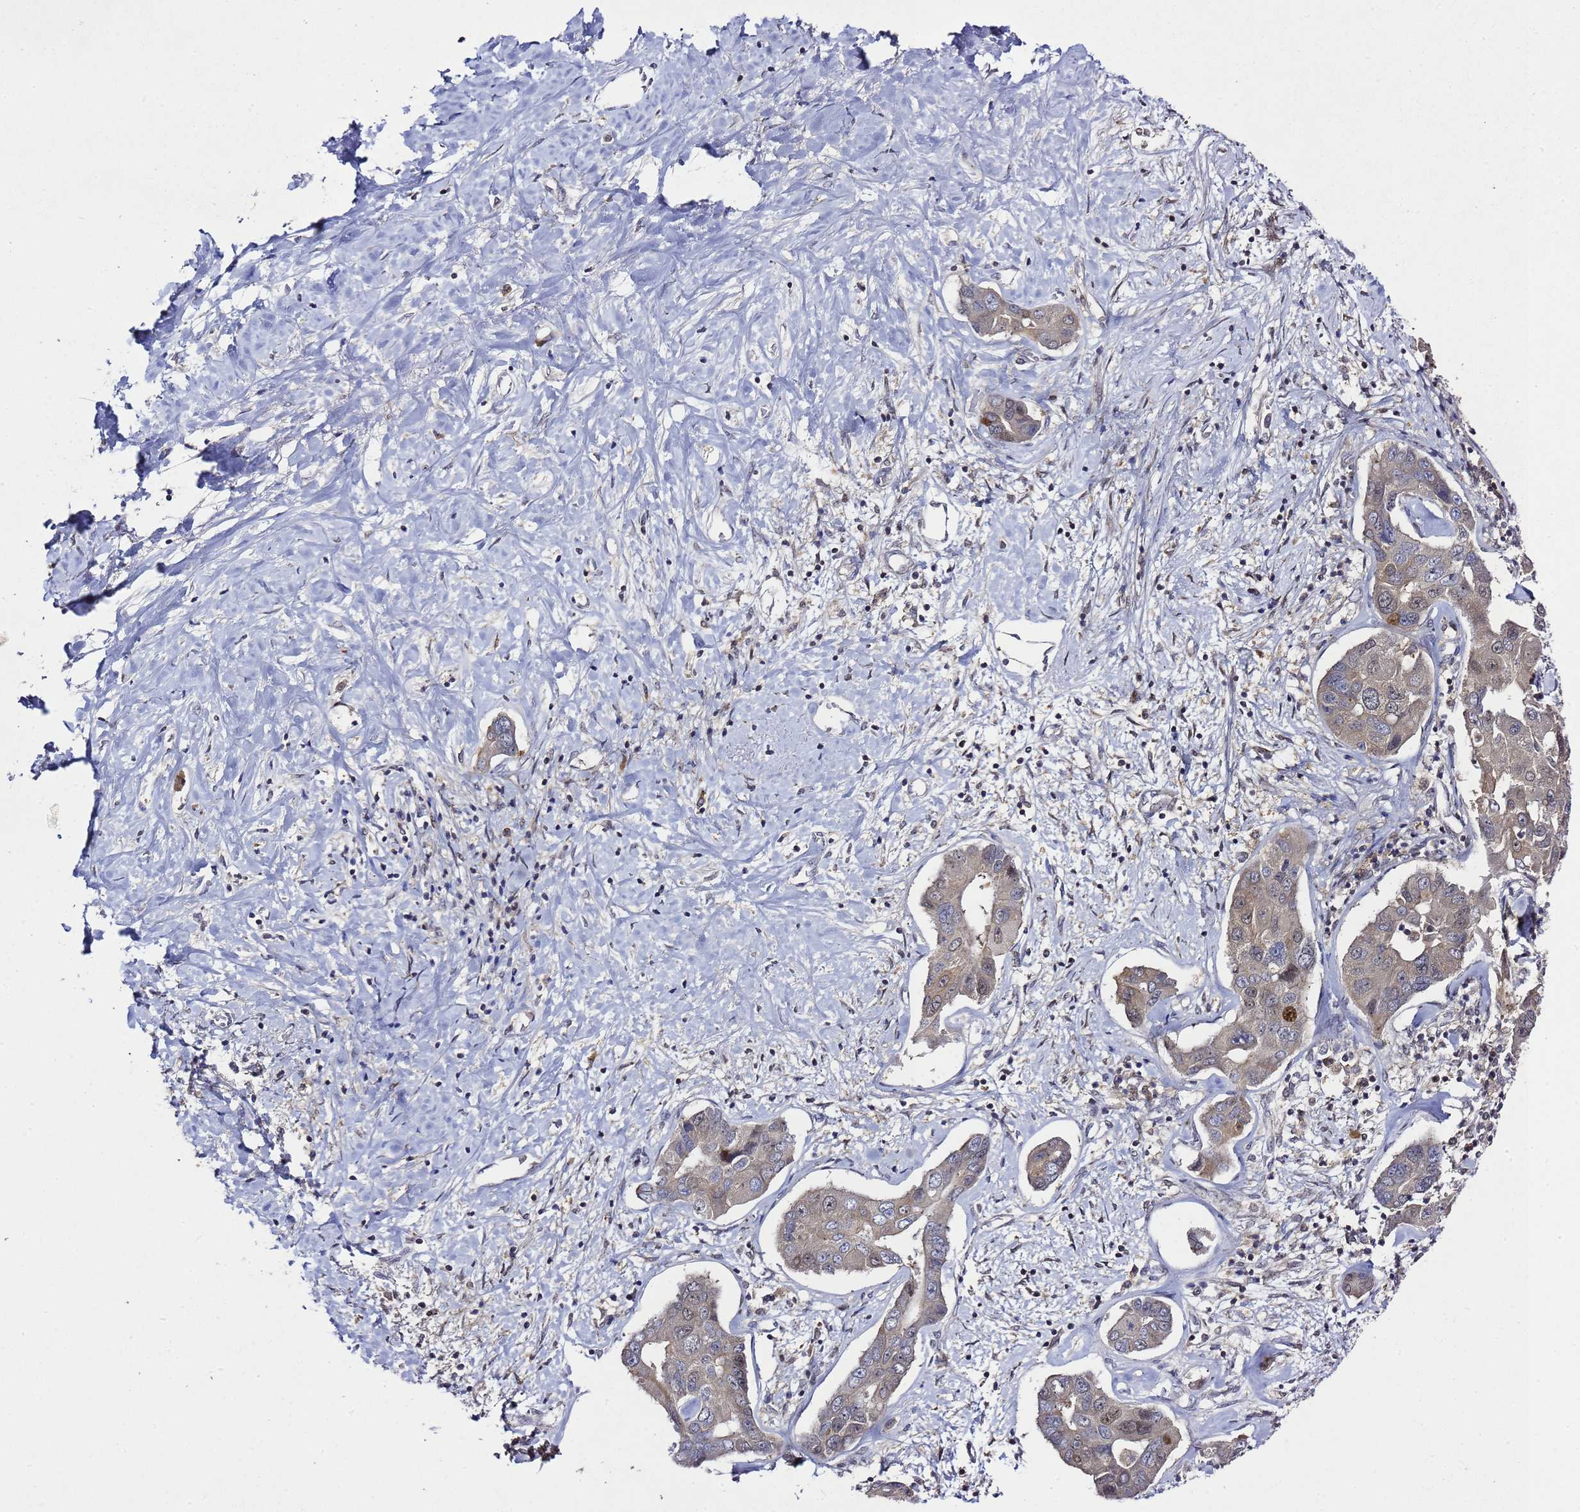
{"staining": {"intensity": "weak", "quantity": "<25%", "location": "cytoplasmic/membranous"}, "tissue": "liver cancer", "cell_type": "Tumor cells", "image_type": "cancer", "snomed": [{"axis": "morphology", "description": "Cholangiocarcinoma"}, {"axis": "topography", "description": "Liver"}], "caption": "This is an immunohistochemistry micrograph of liver cancer. There is no positivity in tumor cells.", "gene": "ALG3", "patient": {"sex": "male", "age": 59}}